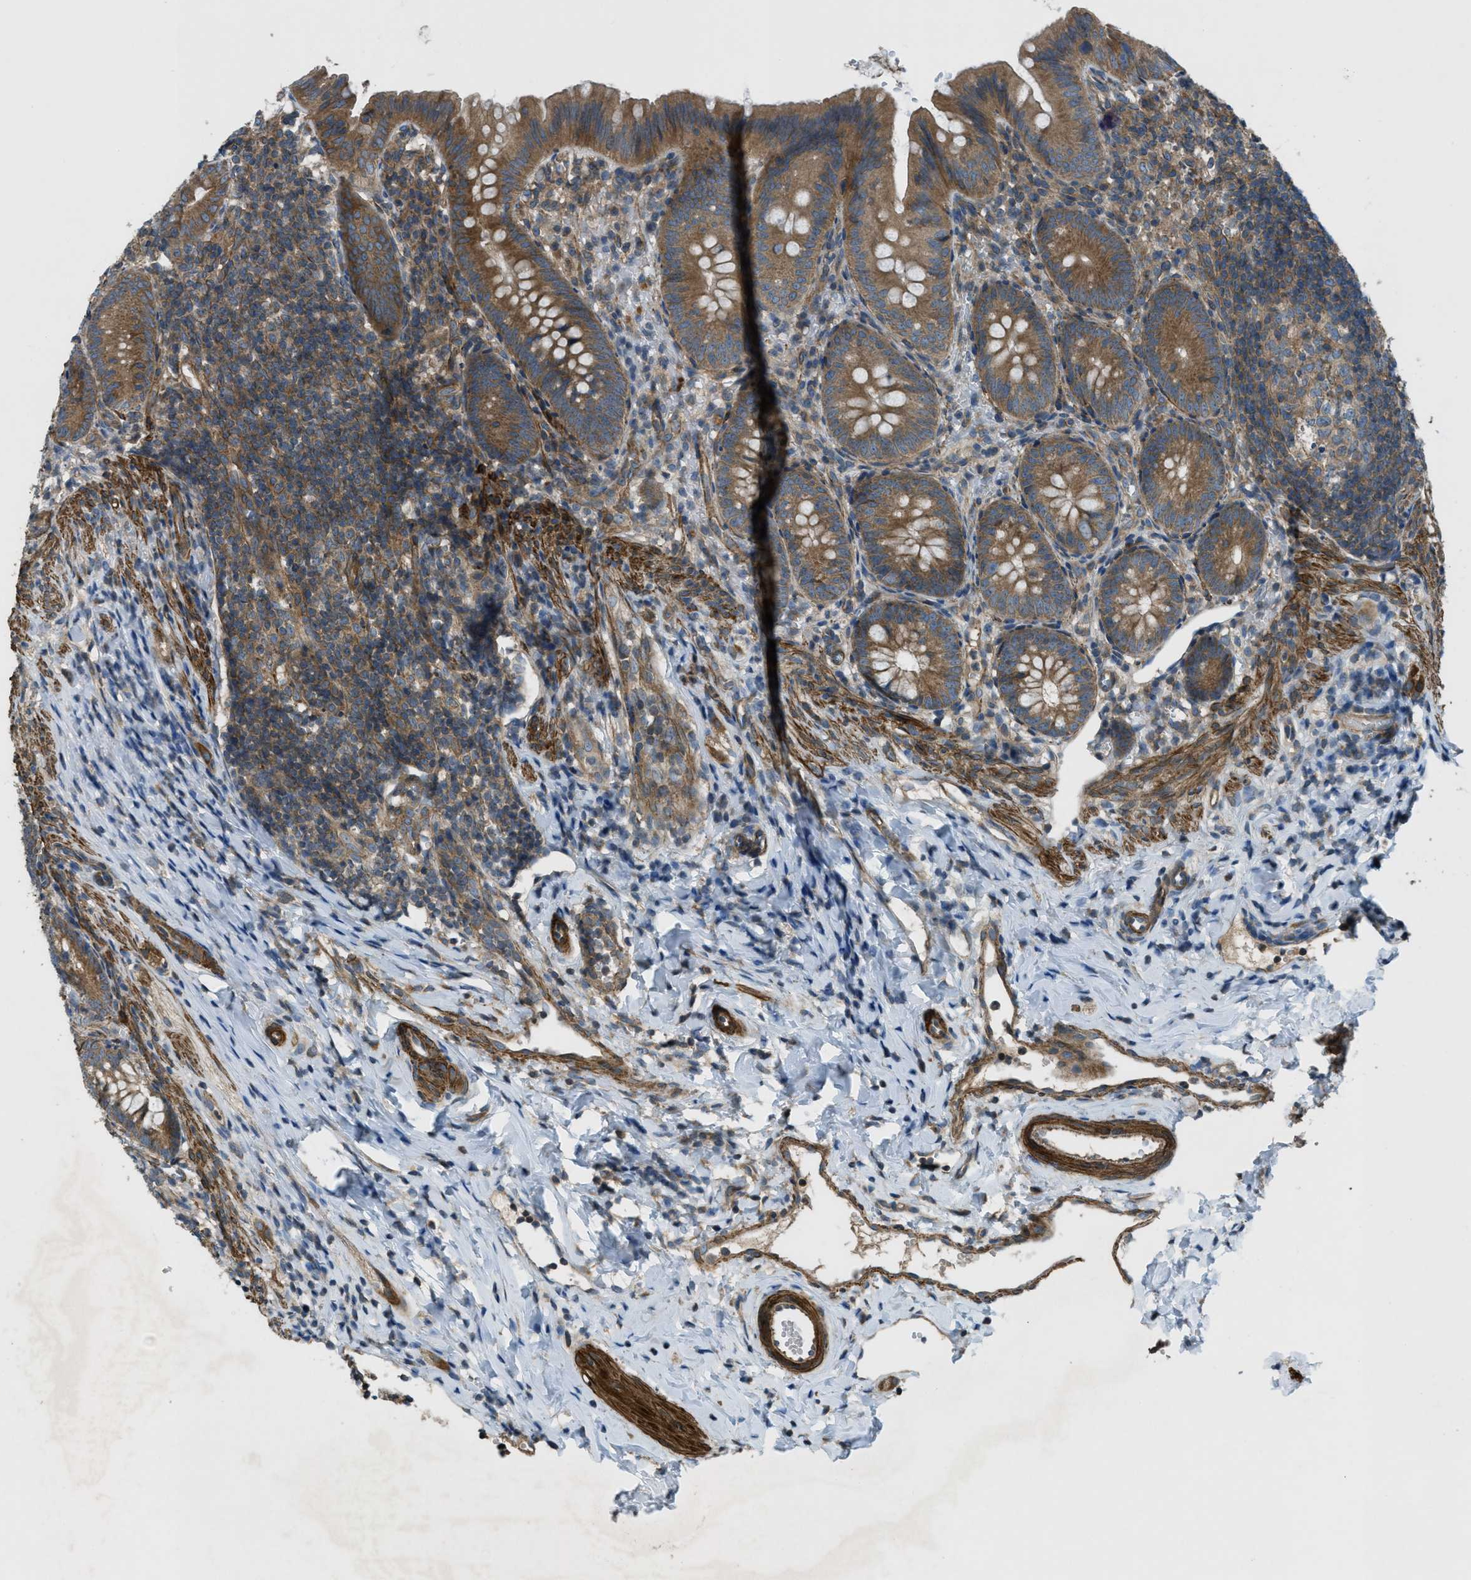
{"staining": {"intensity": "moderate", "quantity": ">75%", "location": "cytoplasmic/membranous"}, "tissue": "appendix", "cell_type": "Glandular cells", "image_type": "normal", "snomed": [{"axis": "morphology", "description": "Normal tissue, NOS"}, {"axis": "topography", "description": "Appendix"}], "caption": "IHC (DAB (3,3'-diaminobenzidine)) staining of unremarkable human appendix exhibits moderate cytoplasmic/membranous protein staining in approximately >75% of glandular cells. The staining is performed using DAB (3,3'-diaminobenzidine) brown chromogen to label protein expression. The nuclei are counter-stained blue using hematoxylin.", "gene": "VEZT", "patient": {"sex": "male", "age": 1}}